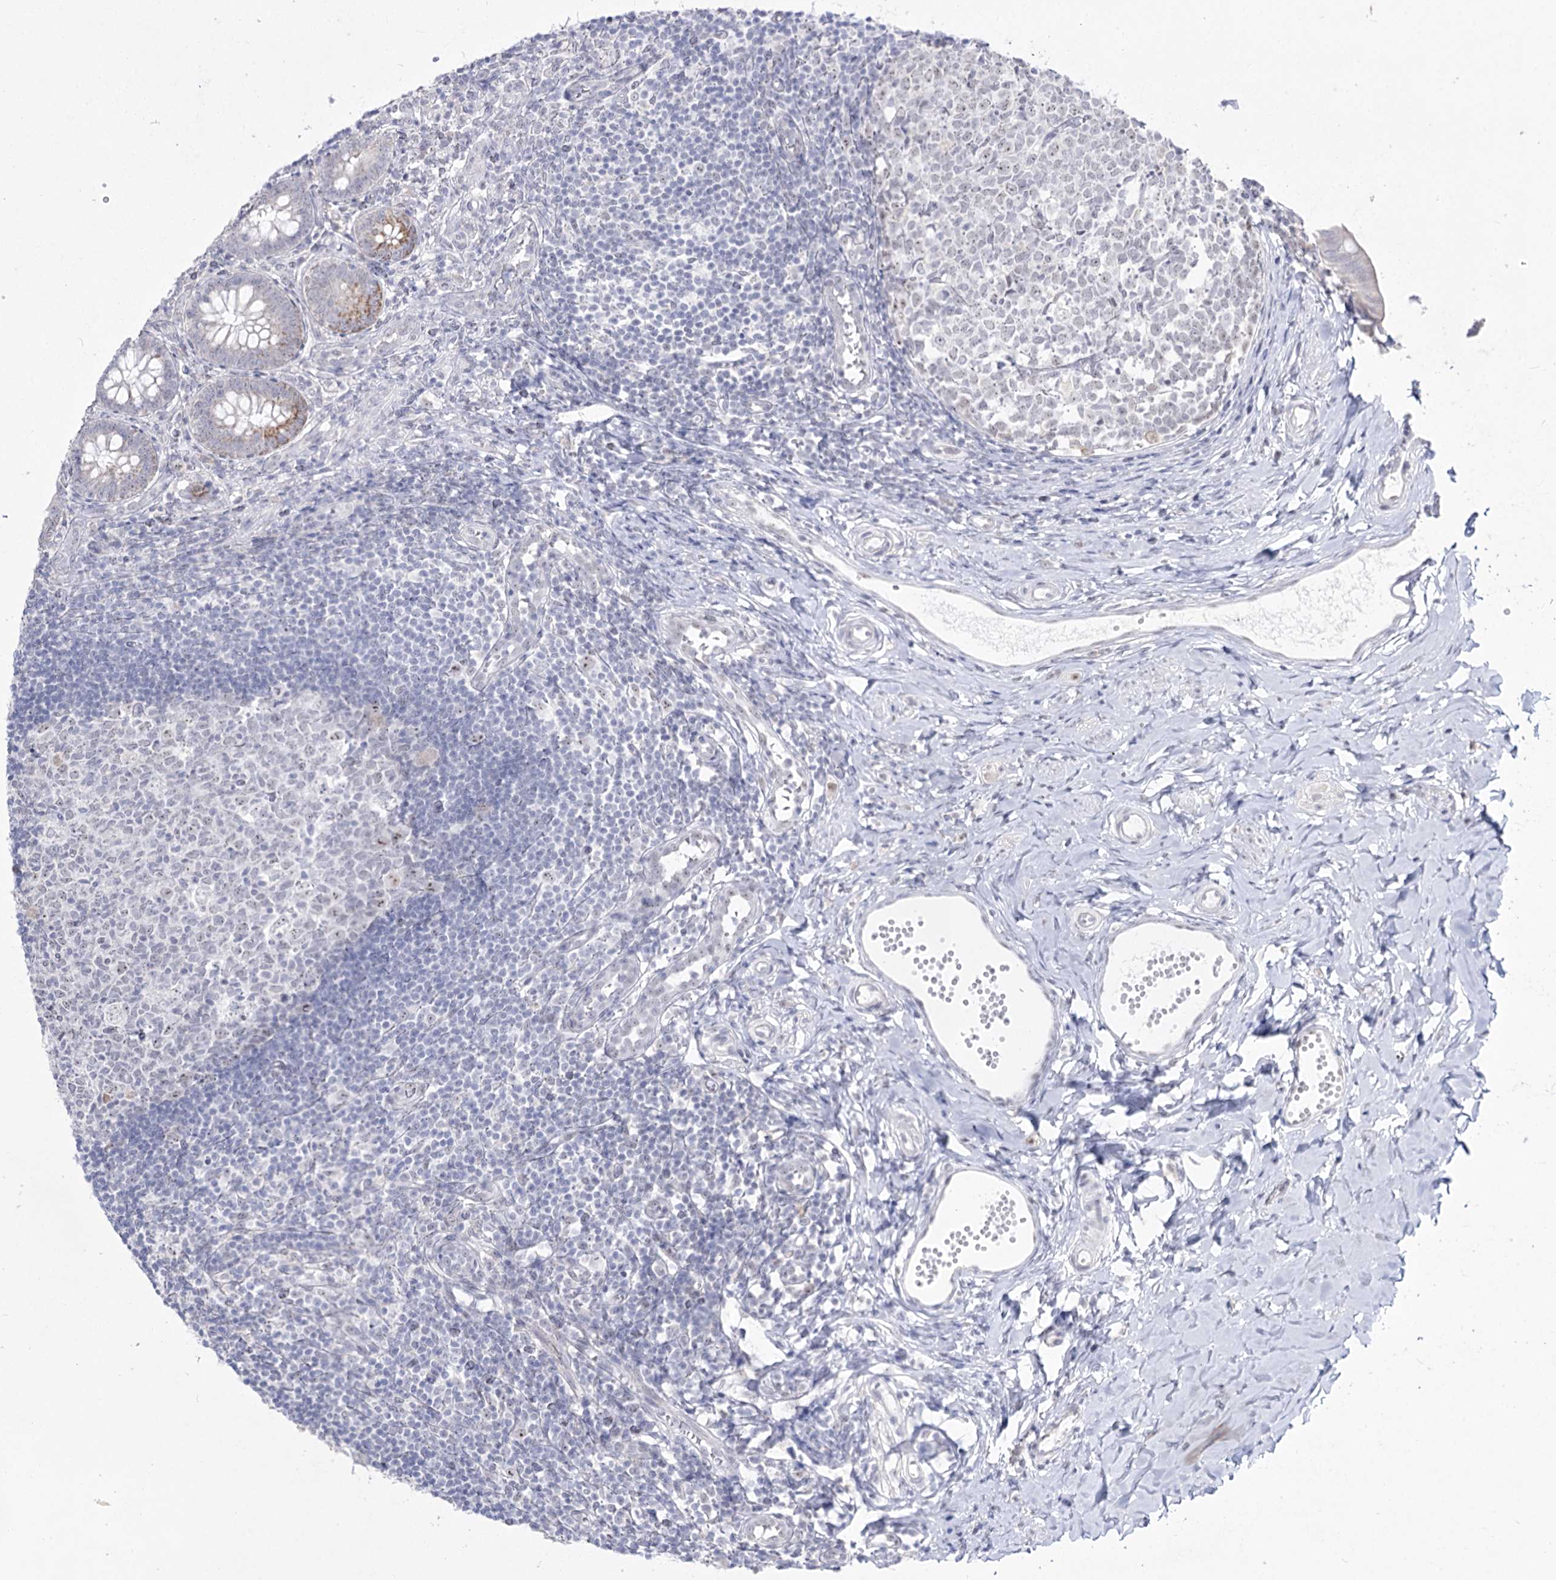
{"staining": {"intensity": "moderate", "quantity": "<25%", "location": "cytoplasmic/membranous"}, "tissue": "appendix", "cell_type": "Glandular cells", "image_type": "normal", "snomed": [{"axis": "morphology", "description": "Normal tissue, NOS"}, {"axis": "topography", "description": "Appendix"}], "caption": "Immunohistochemistry (IHC) of benign appendix demonstrates low levels of moderate cytoplasmic/membranous expression in about <25% of glandular cells.", "gene": "DDX50", "patient": {"sex": "male", "age": 14}}